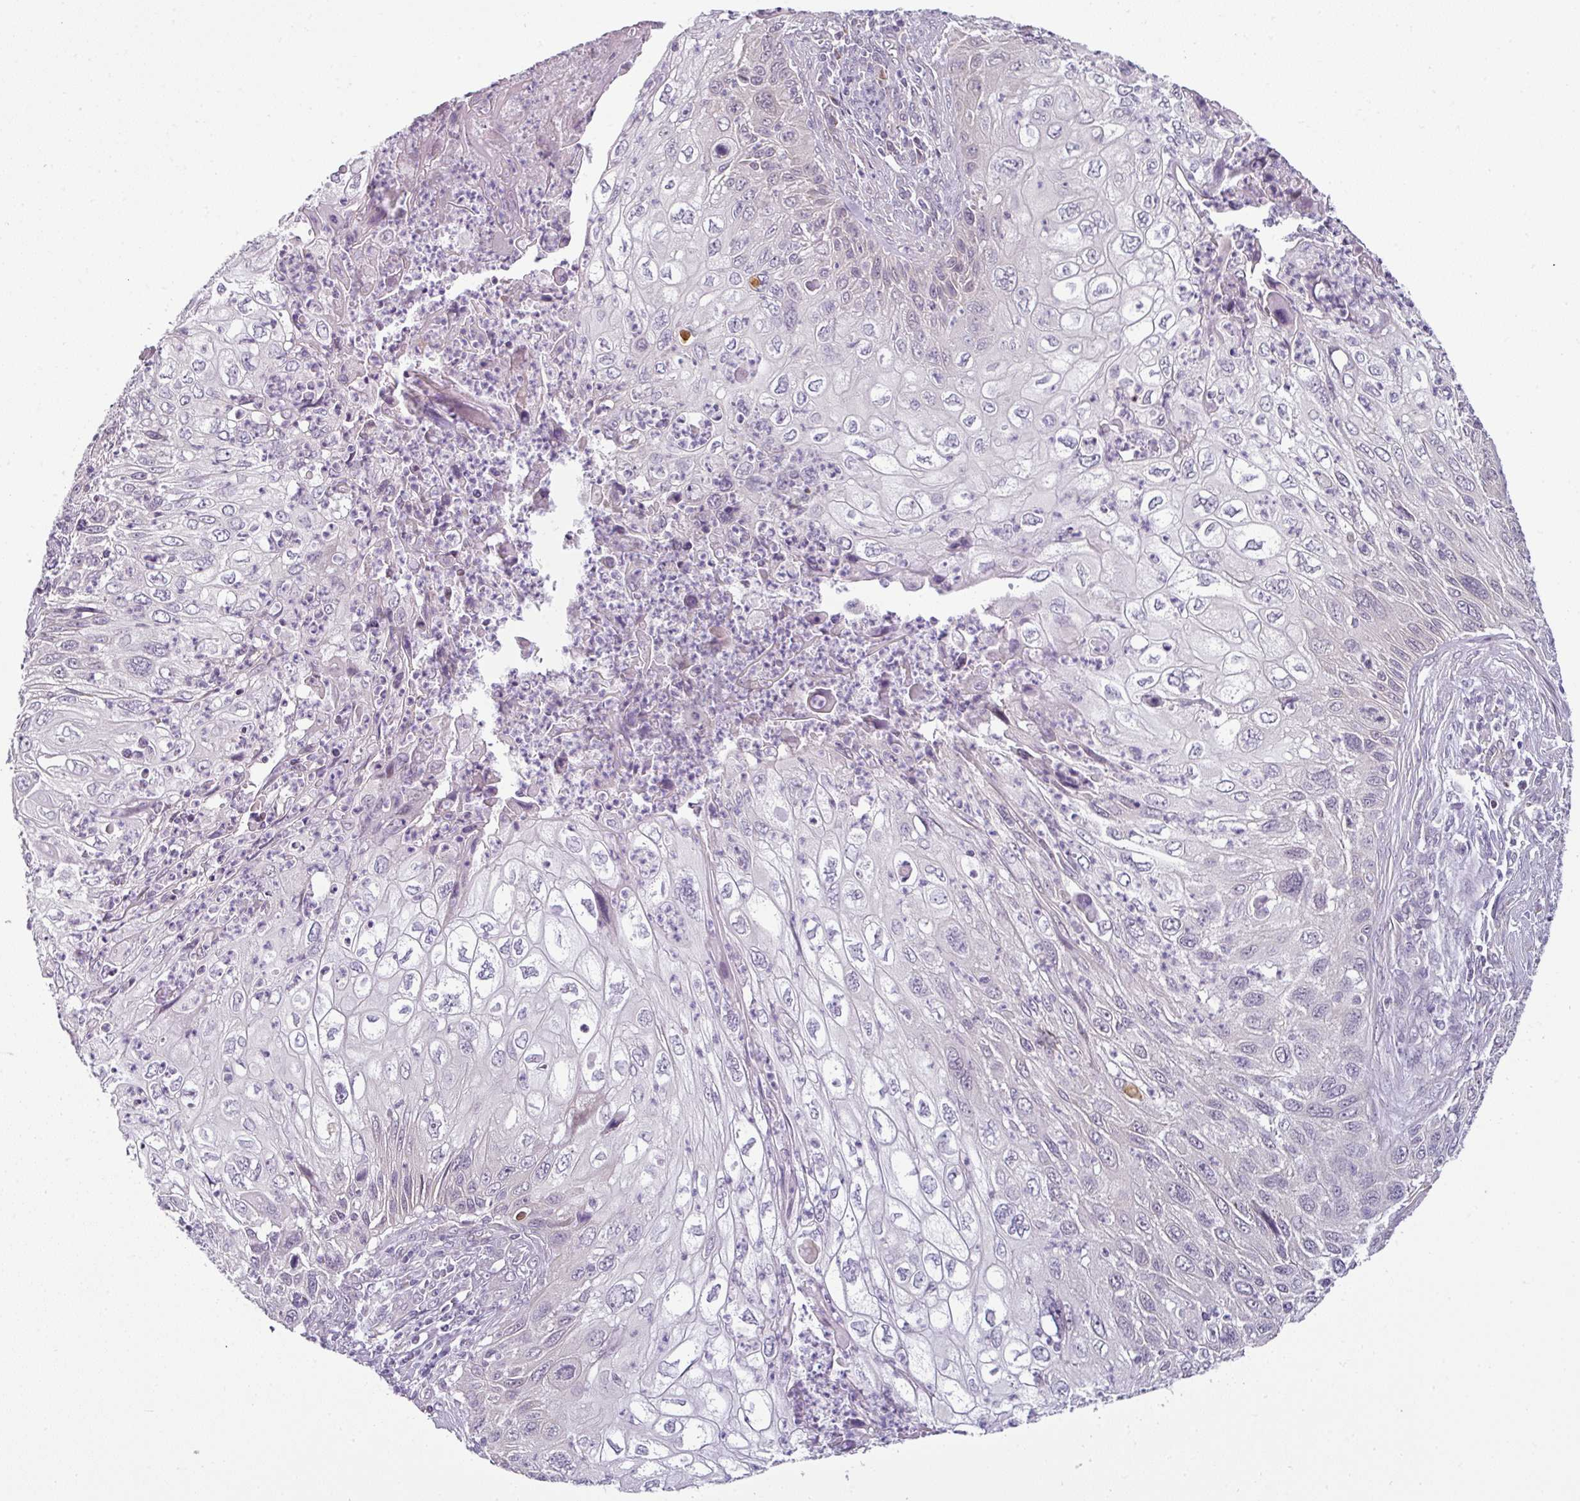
{"staining": {"intensity": "negative", "quantity": "none", "location": "none"}, "tissue": "cervical cancer", "cell_type": "Tumor cells", "image_type": "cancer", "snomed": [{"axis": "morphology", "description": "Squamous cell carcinoma, NOS"}, {"axis": "topography", "description": "Cervix"}], "caption": "Immunohistochemistry (IHC) image of human cervical squamous cell carcinoma stained for a protein (brown), which shows no expression in tumor cells. Brightfield microscopy of immunohistochemistry (IHC) stained with DAB (brown) and hematoxylin (blue), captured at high magnification.", "gene": "OR52D1", "patient": {"sex": "female", "age": 70}}